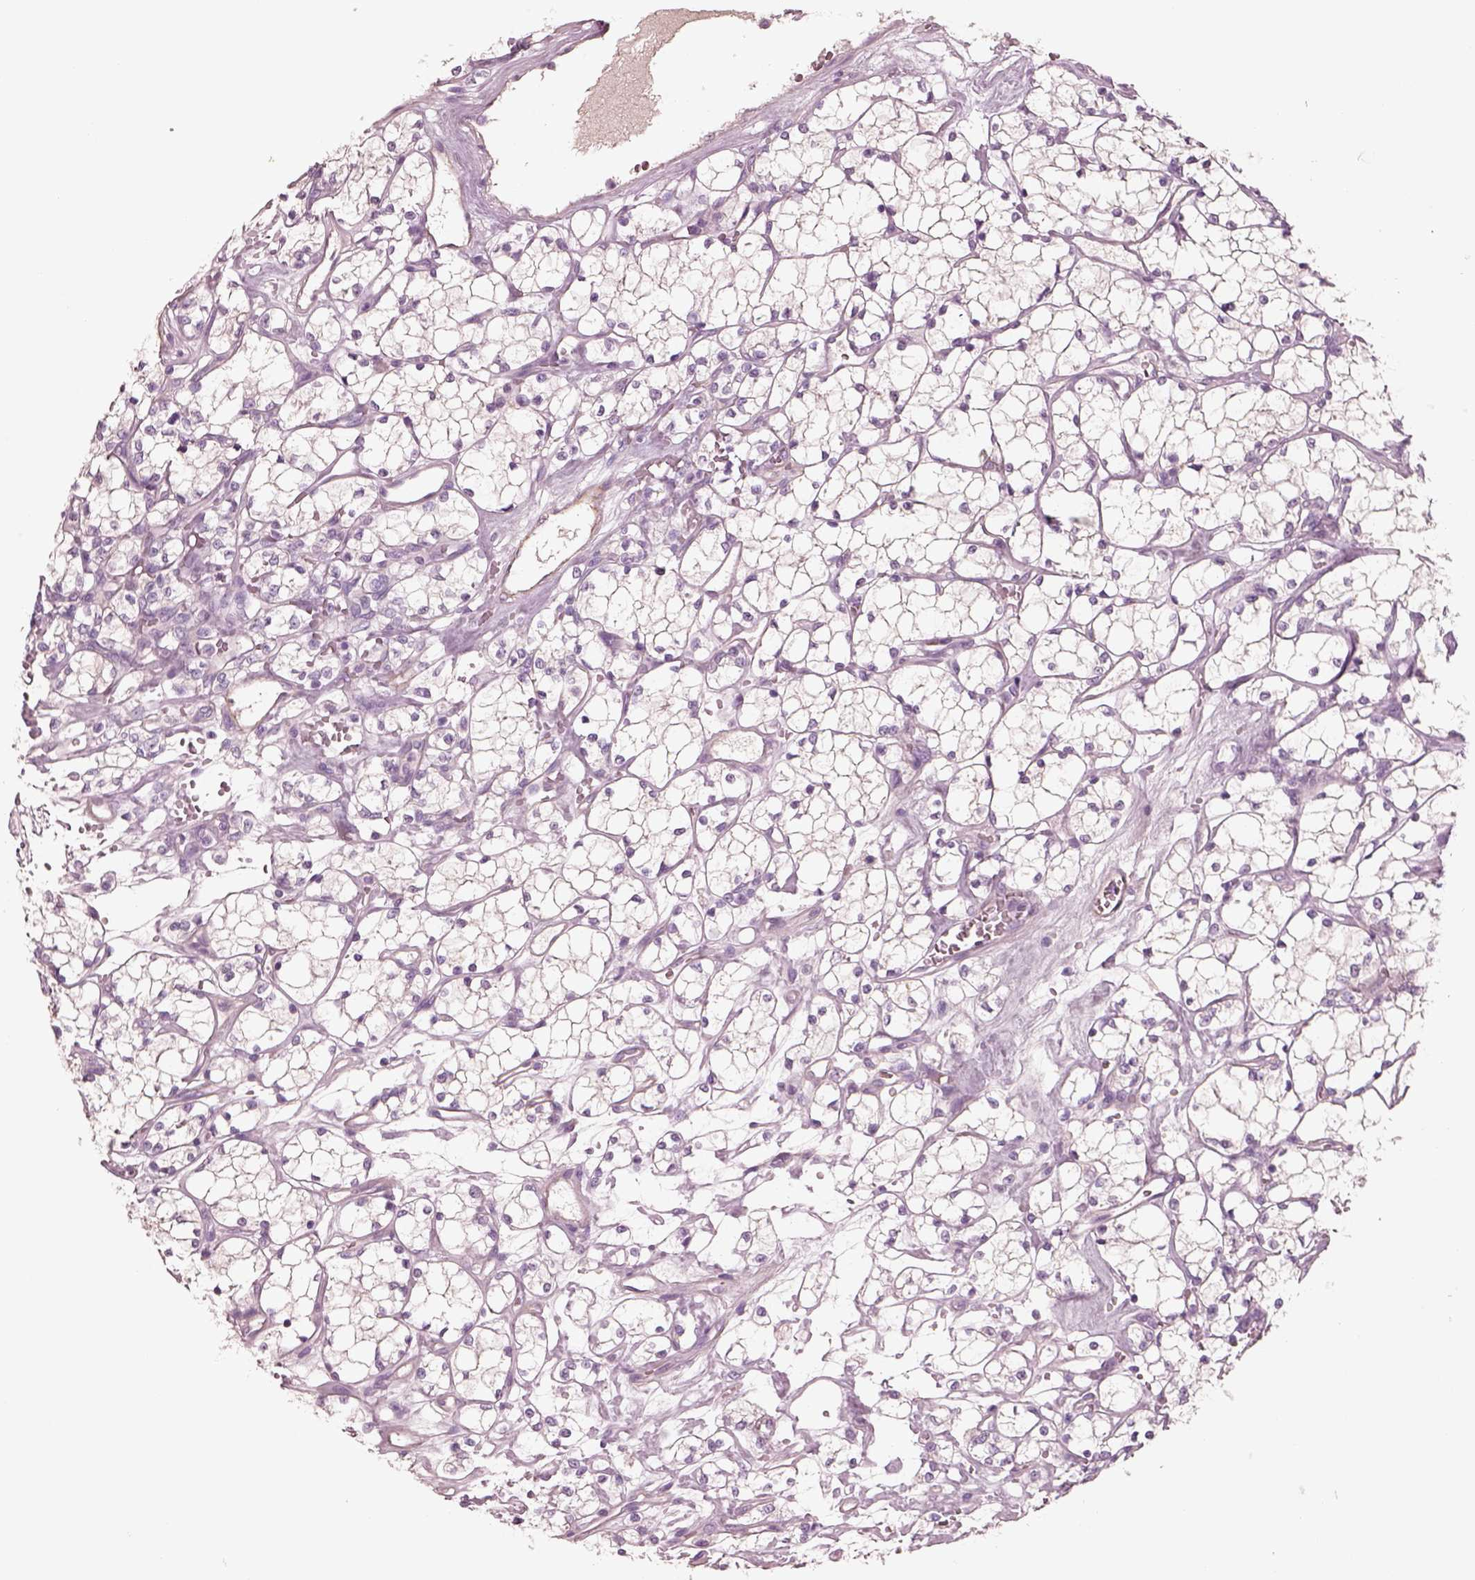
{"staining": {"intensity": "negative", "quantity": "none", "location": "none"}, "tissue": "renal cancer", "cell_type": "Tumor cells", "image_type": "cancer", "snomed": [{"axis": "morphology", "description": "Adenocarcinoma, NOS"}, {"axis": "topography", "description": "Kidney"}], "caption": "The micrograph demonstrates no staining of tumor cells in renal cancer (adenocarcinoma).", "gene": "IGLL1", "patient": {"sex": "female", "age": 69}}